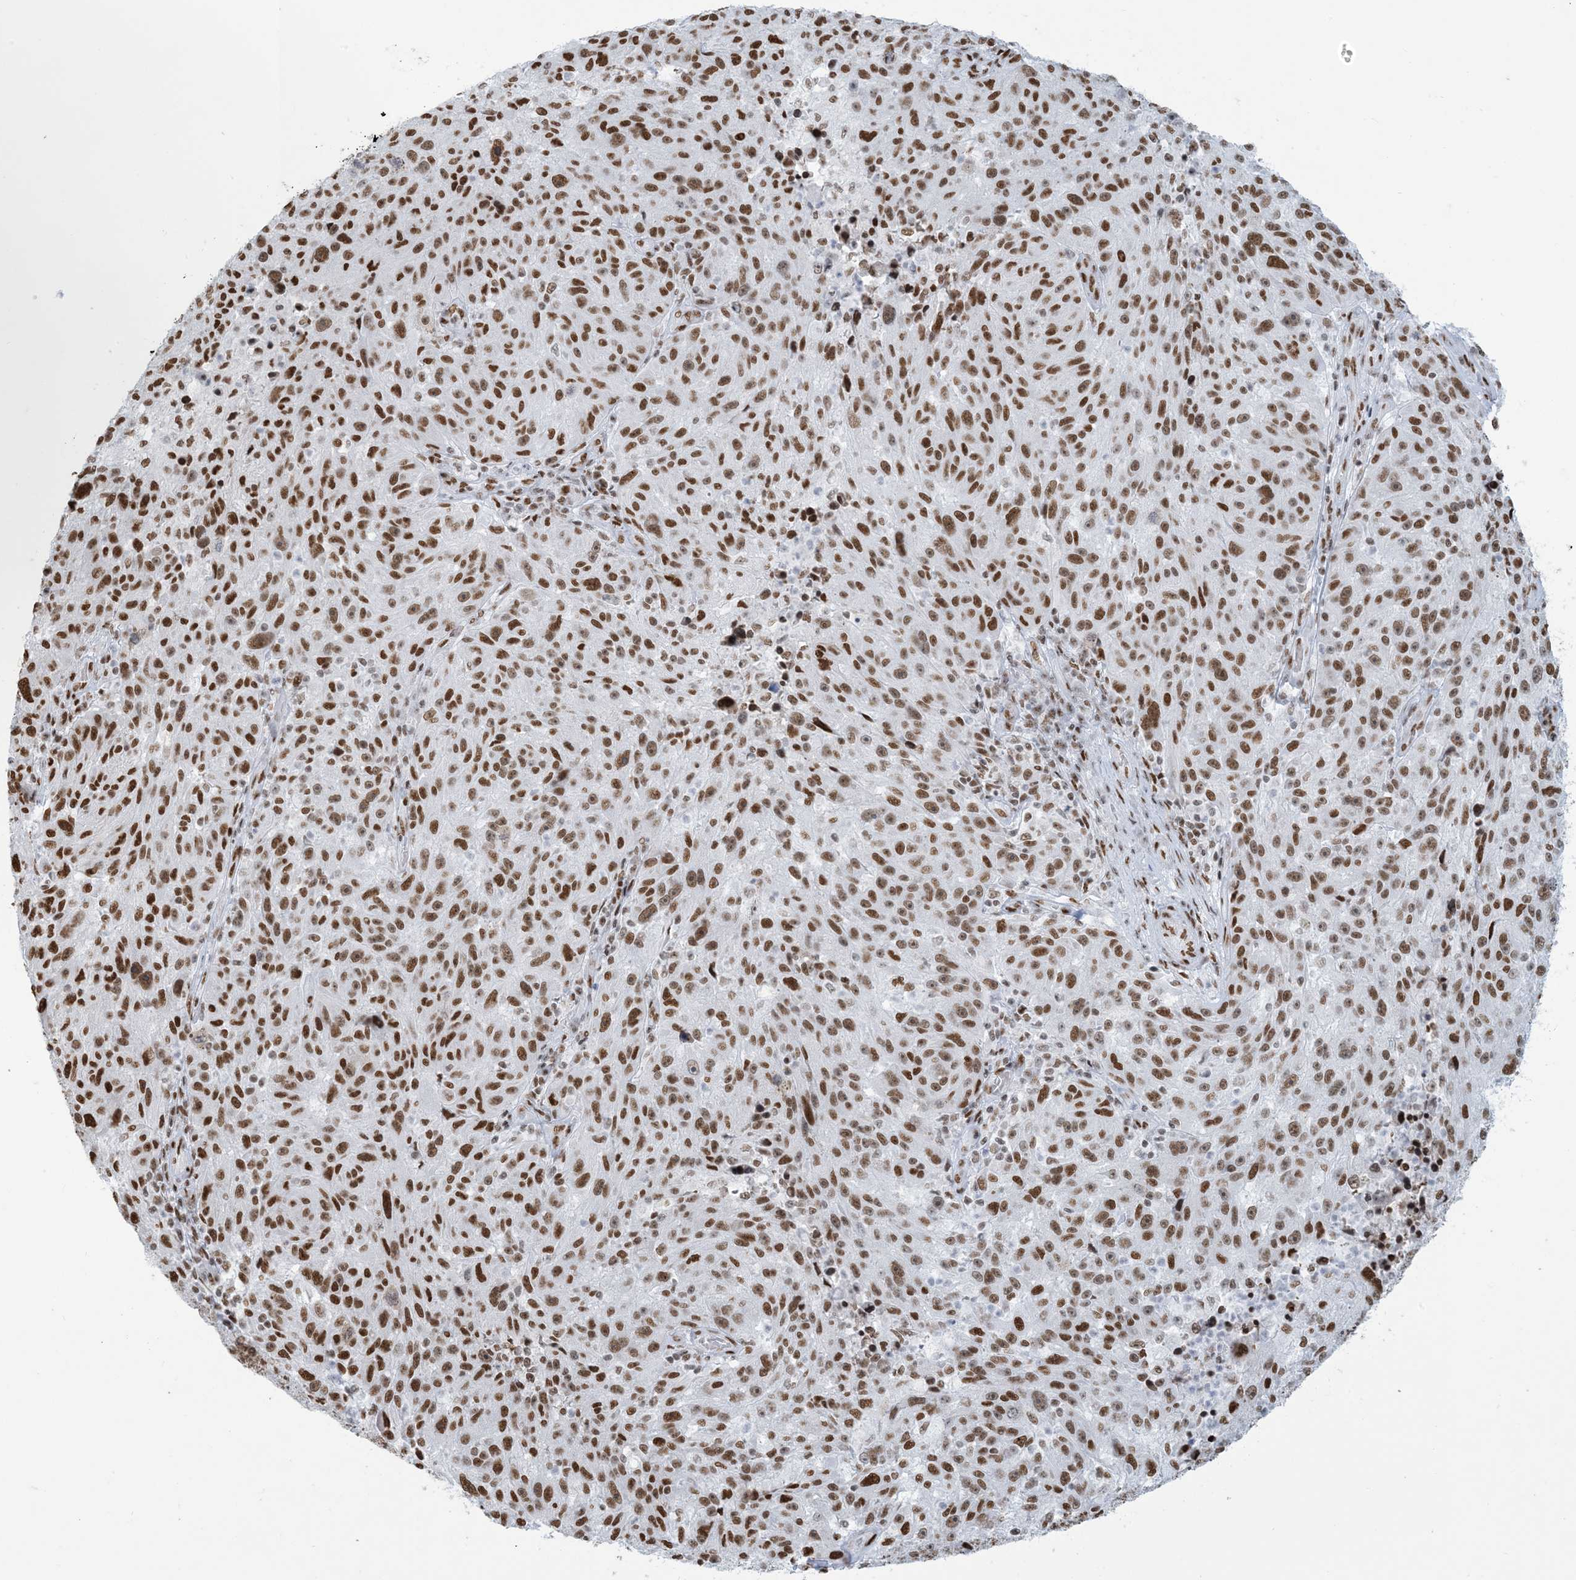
{"staining": {"intensity": "moderate", "quantity": ">75%", "location": "nuclear"}, "tissue": "melanoma", "cell_type": "Tumor cells", "image_type": "cancer", "snomed": [{"axis": "morphology", "description": "Malignant melanoma, NOS"}, {"axis": "topography", "description": "Skin"}], "caption": "Human malignant melanoma stained with a protein marker shows moderate staining in tumor cells.", "gene": "STAG1", "patient": {"sex": "male", "age": 53}}